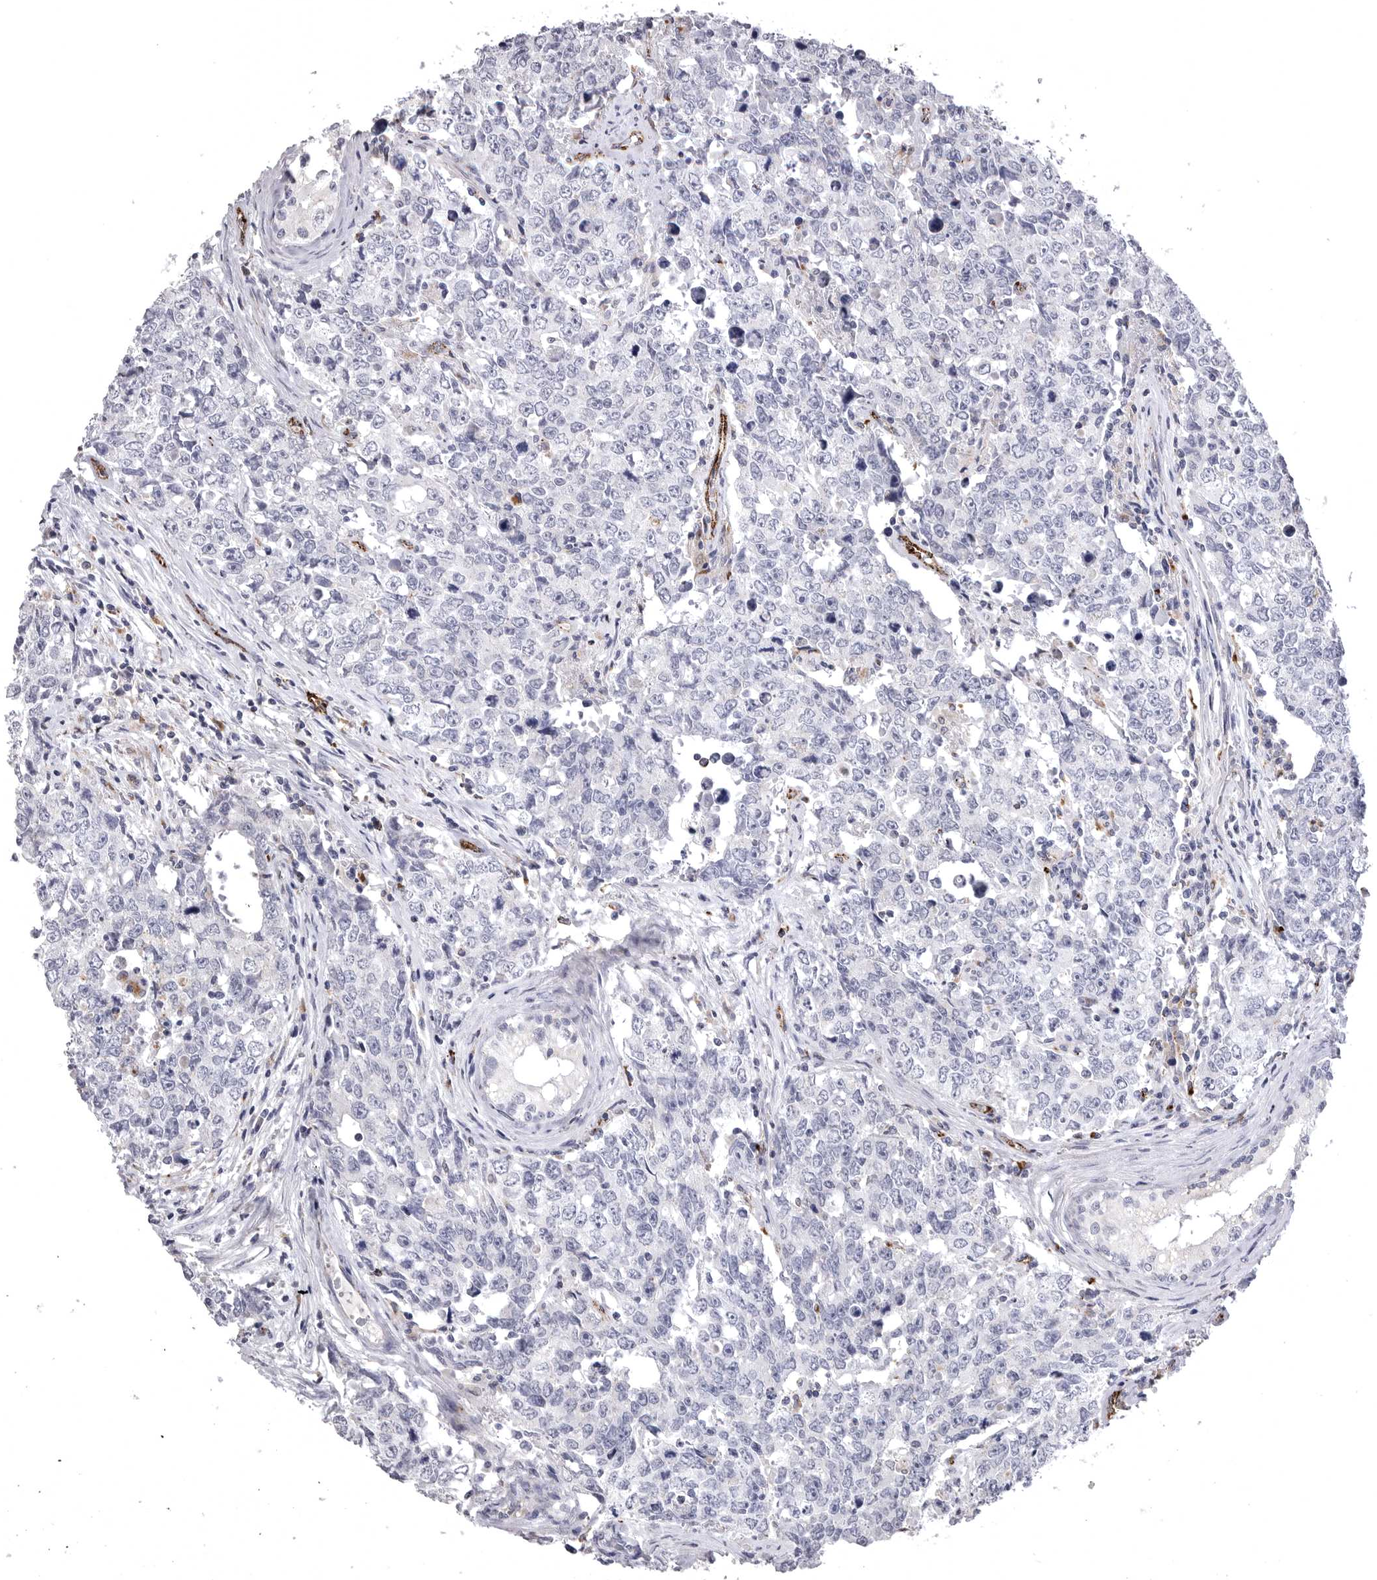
{"staining": {"intensity": "negative", "quantity": "none", "location": "none"}, "tissue": "testis cancer", "cell_type": "Tumor cells", "image_type": "cancer", "snomed": [{"axis": "morphology", "description": "Carcinoma, Embryonal, NOS"}, {"axis": "topography", "description": "Testis"}], "caption": "There is no significant expression in tumor cells of testis cancer. Brightfield microscopy of IHC stained with DAB (3,3'-diaminobenzidine) (brown) and hematoxylin (blue), captured at high magnification.", "gene": "PSPN", "patient": {"sex": "male", "age": 28}}